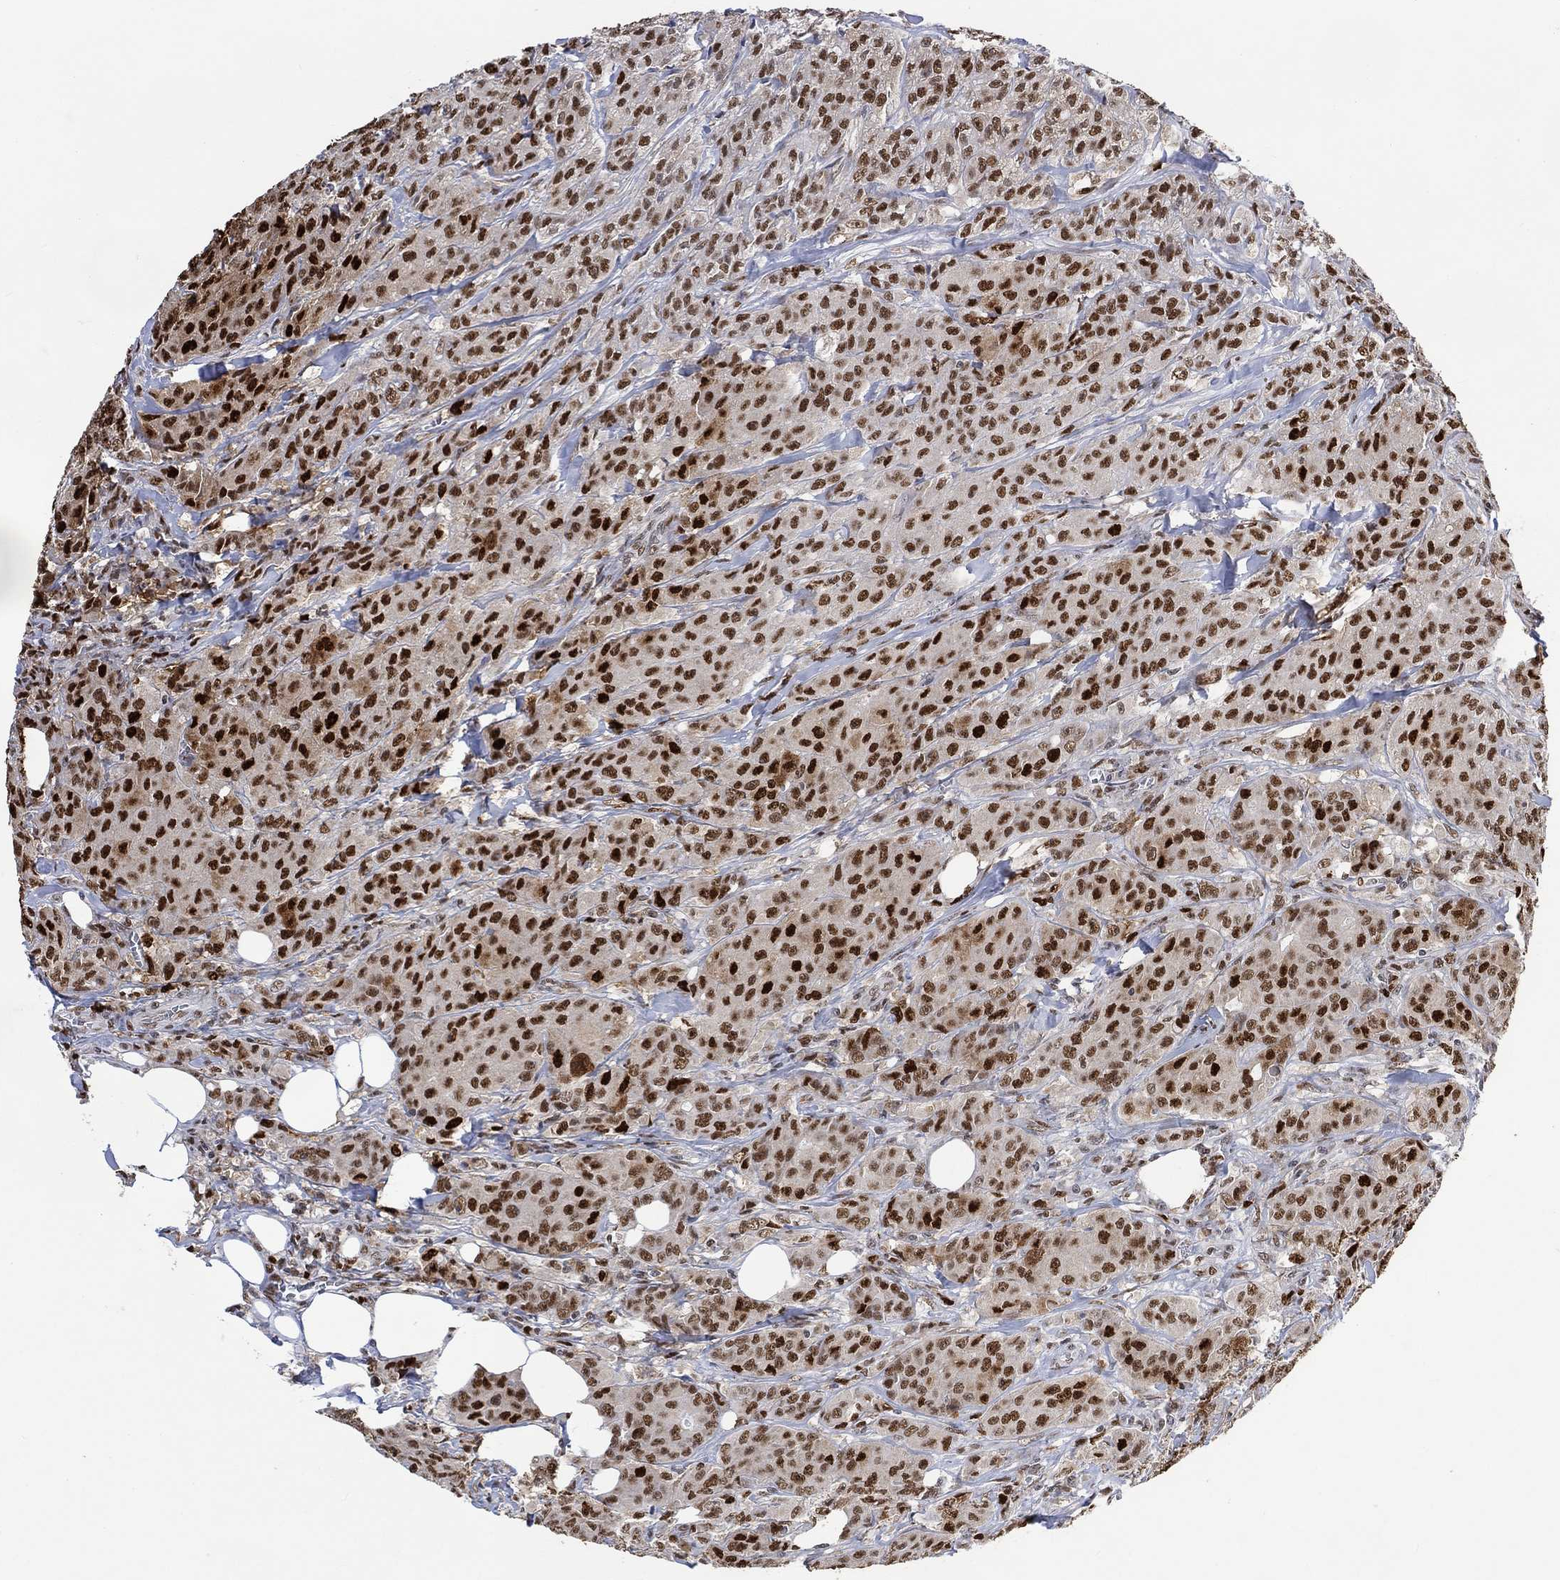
{"staining": {"intensity": "strong", "quantity": ">75%", "location": "nuclear"}, "tissue": "breast cancer", "cell_type": "Tumor cells", "image_type": "cancer", "snomed": [{"axis": "morphology", "description": "Duct carcinoma"}, {"axis": "topography", "description": "Breast"}], "caption": "An image of human breast cancer stained for a protein shows strong nuclear brown staining in tumor cells.", "gene": "RAD54L2", "patient": {"sex": "female", "age": 43}}